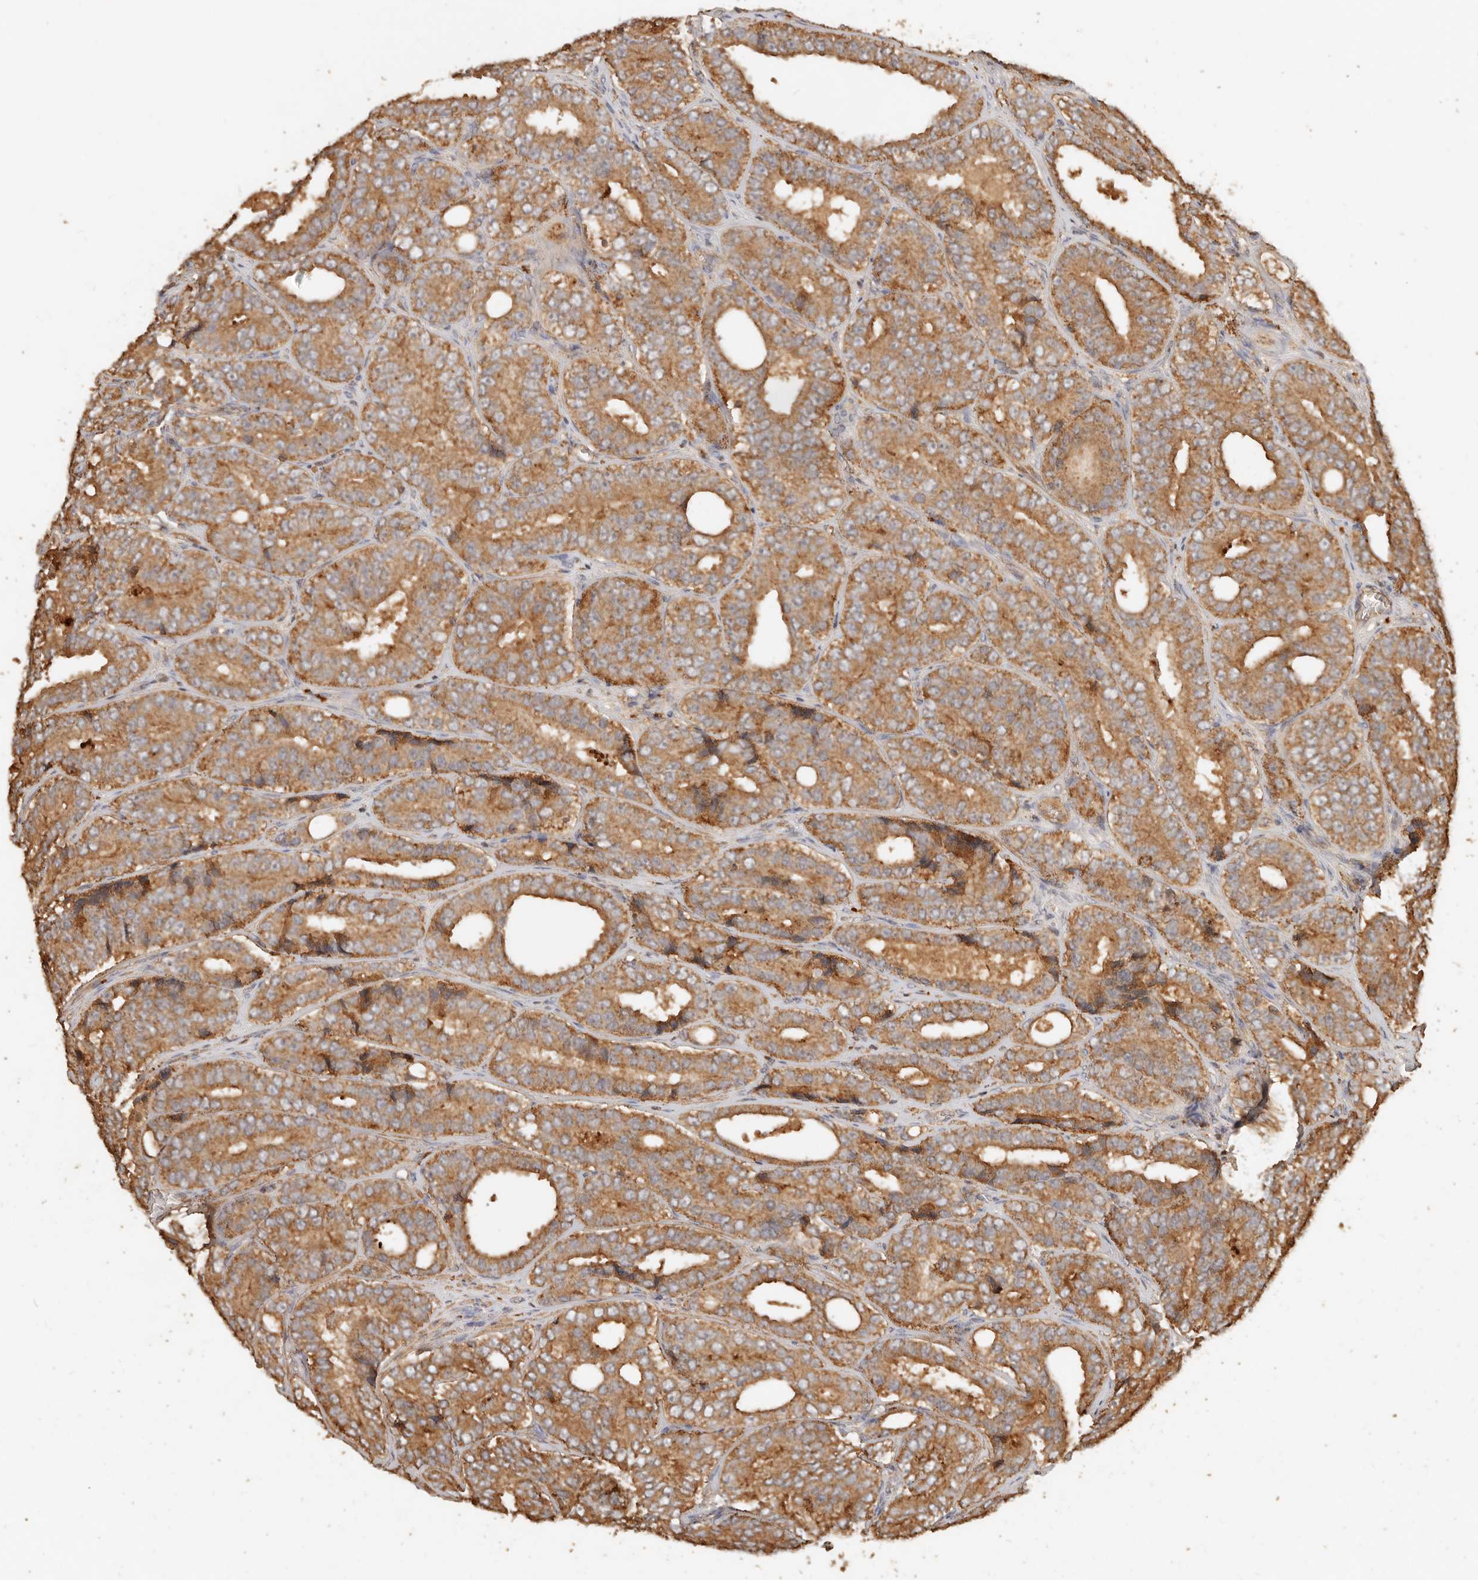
{"staining": {"intensity": "moderate", "quantity": ">75%", "location": "cytoplasmic/membranous"}, "tissue": "prostate cancer", "cell_type": "Tumor cells", "image_type": "cancer", "snomed": [{"axis": "morphology", "description": "Adenocarcinoma, High grade"}, {"axis": "topography", "description": "Prostate"}], "caption": "Brown immunohistochemical staining in prostate cancer demonstrates moderate cytoplasmic/membranous staining in approximately >75% of tumor cells. The protein is stained brown, and the nuclei are stained in blue (DAB (3,3'-diaminobenzidine) IHC with brightfield microscopy, high magnification).", "gene": "FAM180B", "patient": {"sex": "male", "age": 56}}